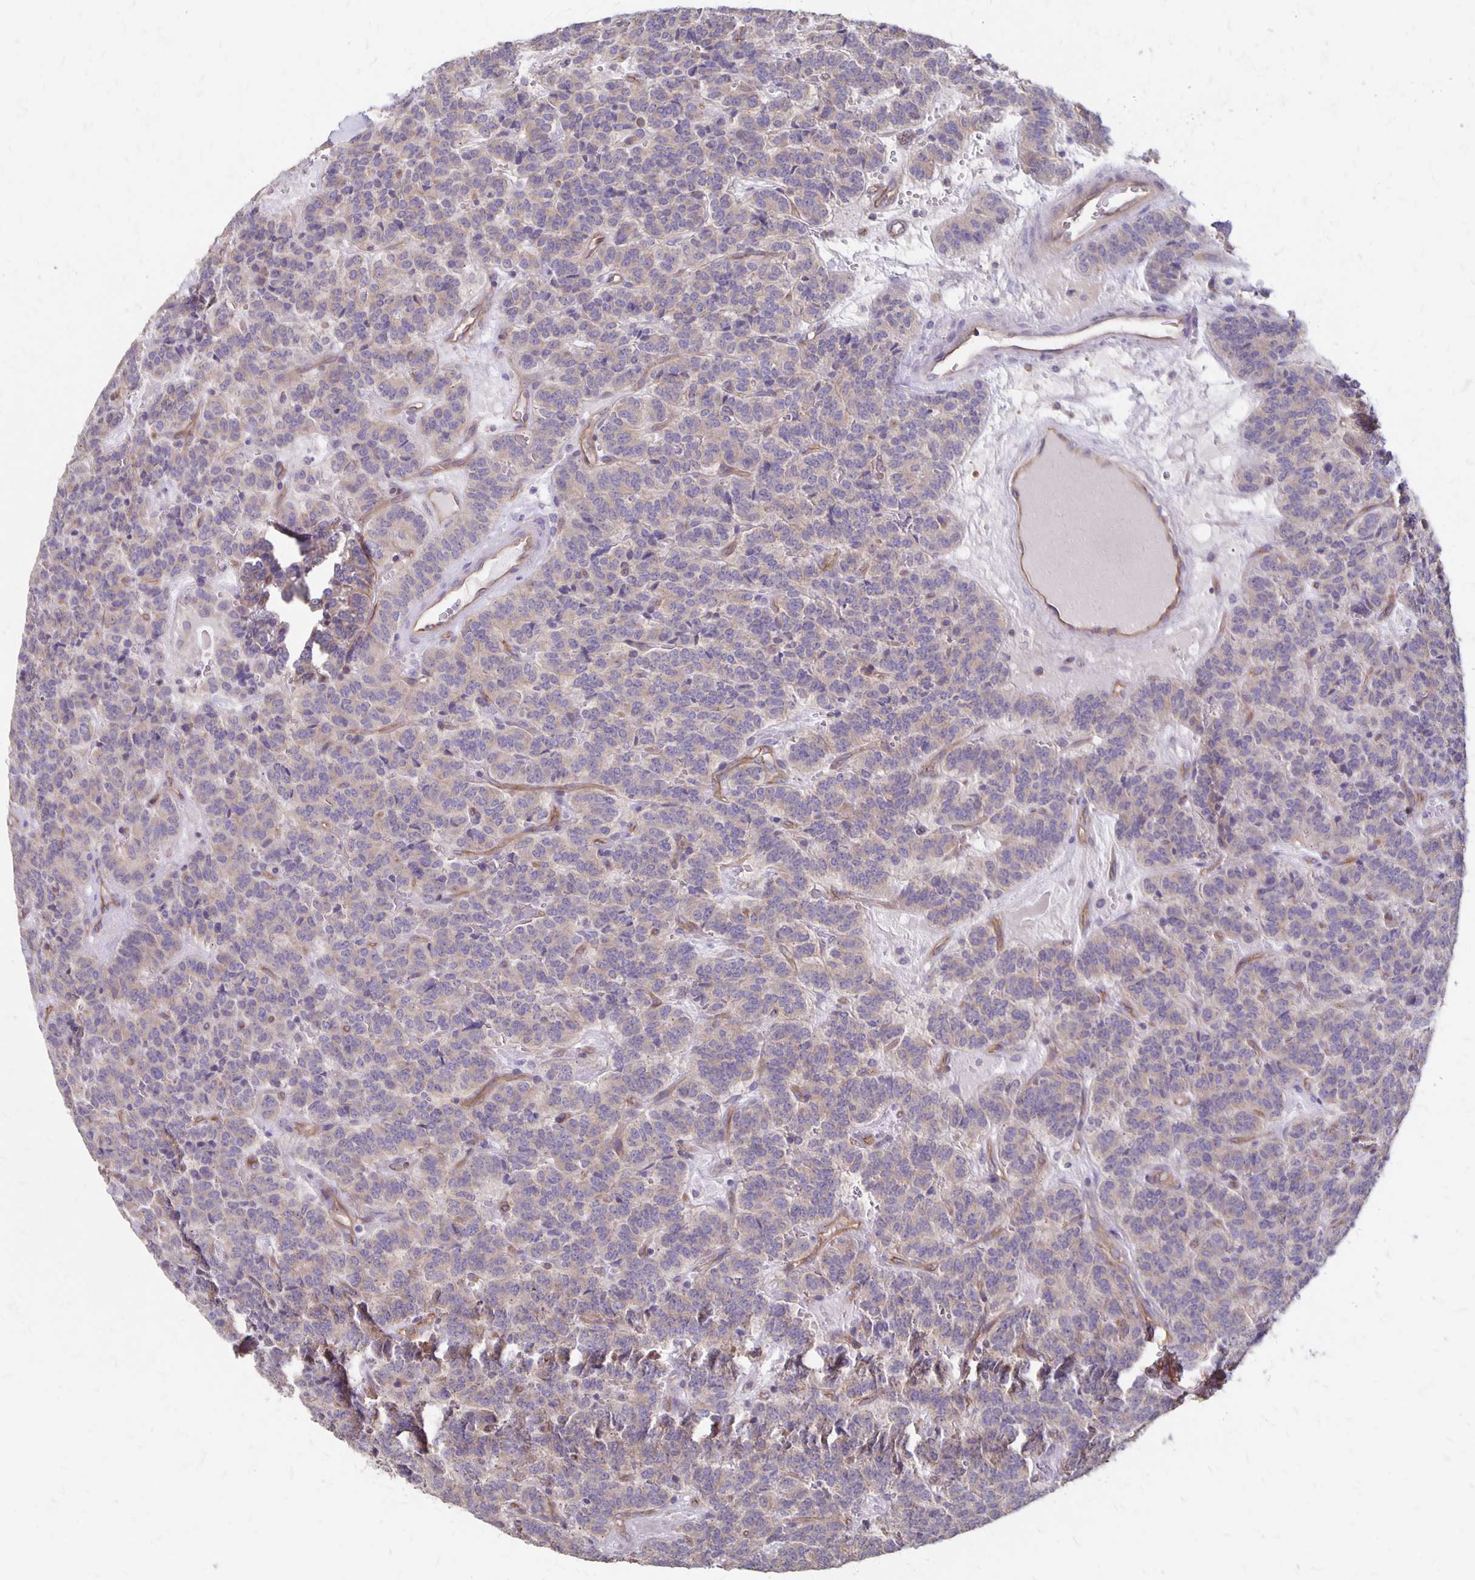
{"staining": {"intensity": "weak", "quantity": "<25%", "location": "cytoplasmic/membranous"}, "tissue": "carcinoid", "cell_type": "Tumor cells", "image_type": "cancer", "snomed": [{"axis": "morphology", "description": "Carcinoid, malignant, NOS"}, {"axis": "topography", "description": "Pancreas"}], "caption": "Immunohistochemical staining of human carcinoid exhibits no significant positivity in tumor cells.", "gene": "PPP1R3E", "patient": {"sex": "male", "age": 36}}